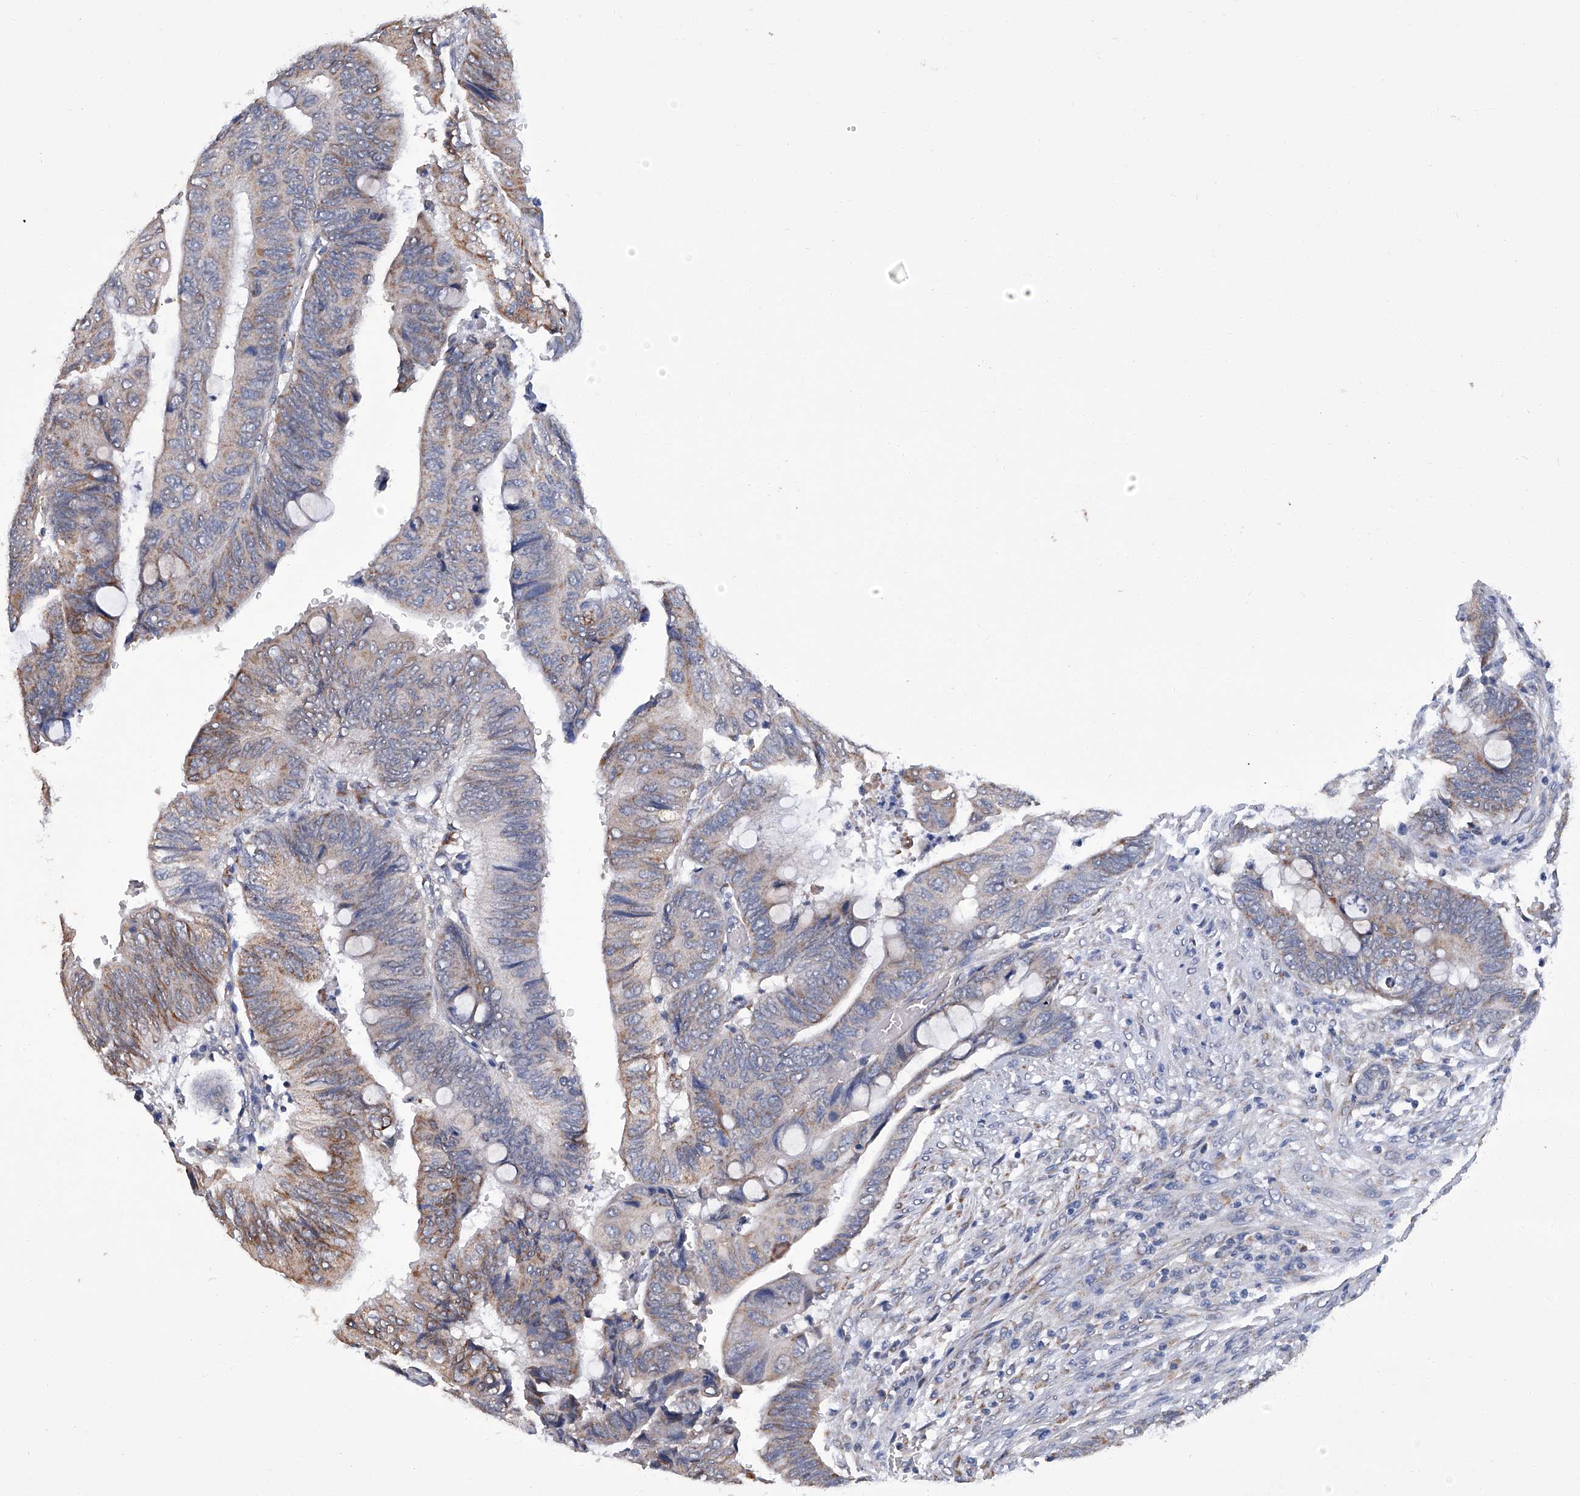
{"staining": {"intensity": "moderate", "quantity": "<25%", "location": "cytoplasmic/membranous"}, "tissue": "colorectal cancer", "cell_type": "Tumor cells", "image_type": "cancer", "snomed": [{"axis": "morphology", "description": "Normal tissue, NOS"}, {"axis": "morphology", "description": "Adenocarcinoma, NOS"}, {"axis": "topography", "description": "Rectum"}, {"axis": "topography", "description": "Peripheral nerve tissue"}], "caption": "DAB (3,3'-diaminobenzidine) immunohistochemical staining of human colorectal adenocarcinoma demonstrates moderate cytoplasmic/membranous protein expression in approximately <25% of tumor cells. Immunohistochemistry stains the protein in brown and the nuclei are stained blue.", "gene": "OAT", "patient": {"sex": "male", "age": 92}}